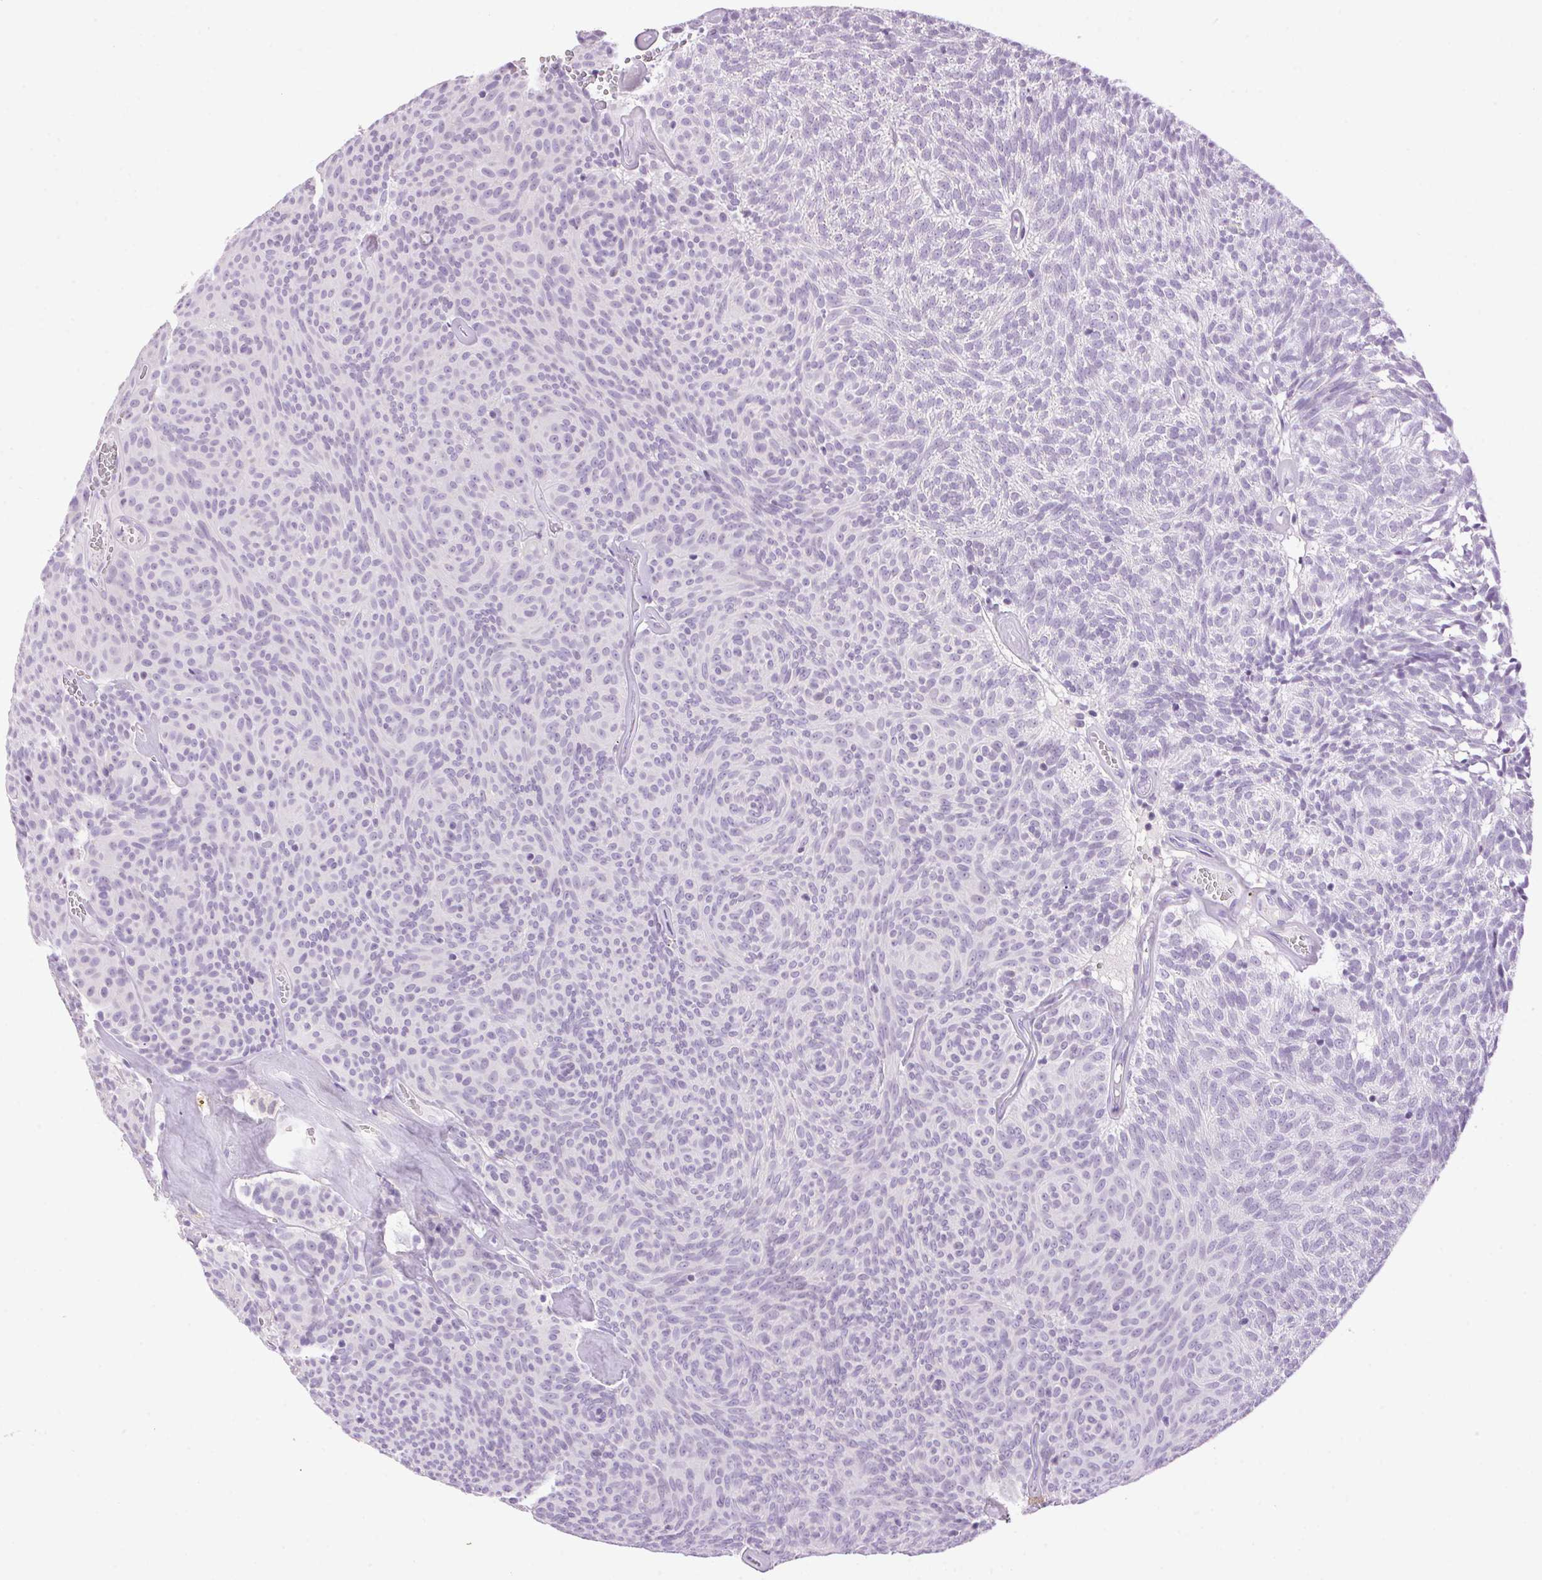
{"staining": {"intensity": "negative", "quantity": "none", "location": "none"}, "tissue": "urothelial cancer", "cell_type": "Tumor cells", "image_type": "cancer", "snomed": [{"axis": "morphology", "description": "Urothelial carcinoma, Low grade"}, {"axis": "topography", "description": "Urinary bladder"}], "caption": "DAB (3,3'-diaminobenzidine) immunohistochemical staining of urothelial cancer demonstrates no significant positivity in tumor cells.", "gene": "TMEM88B", "patient": {"sex": "male", "age": 77}}